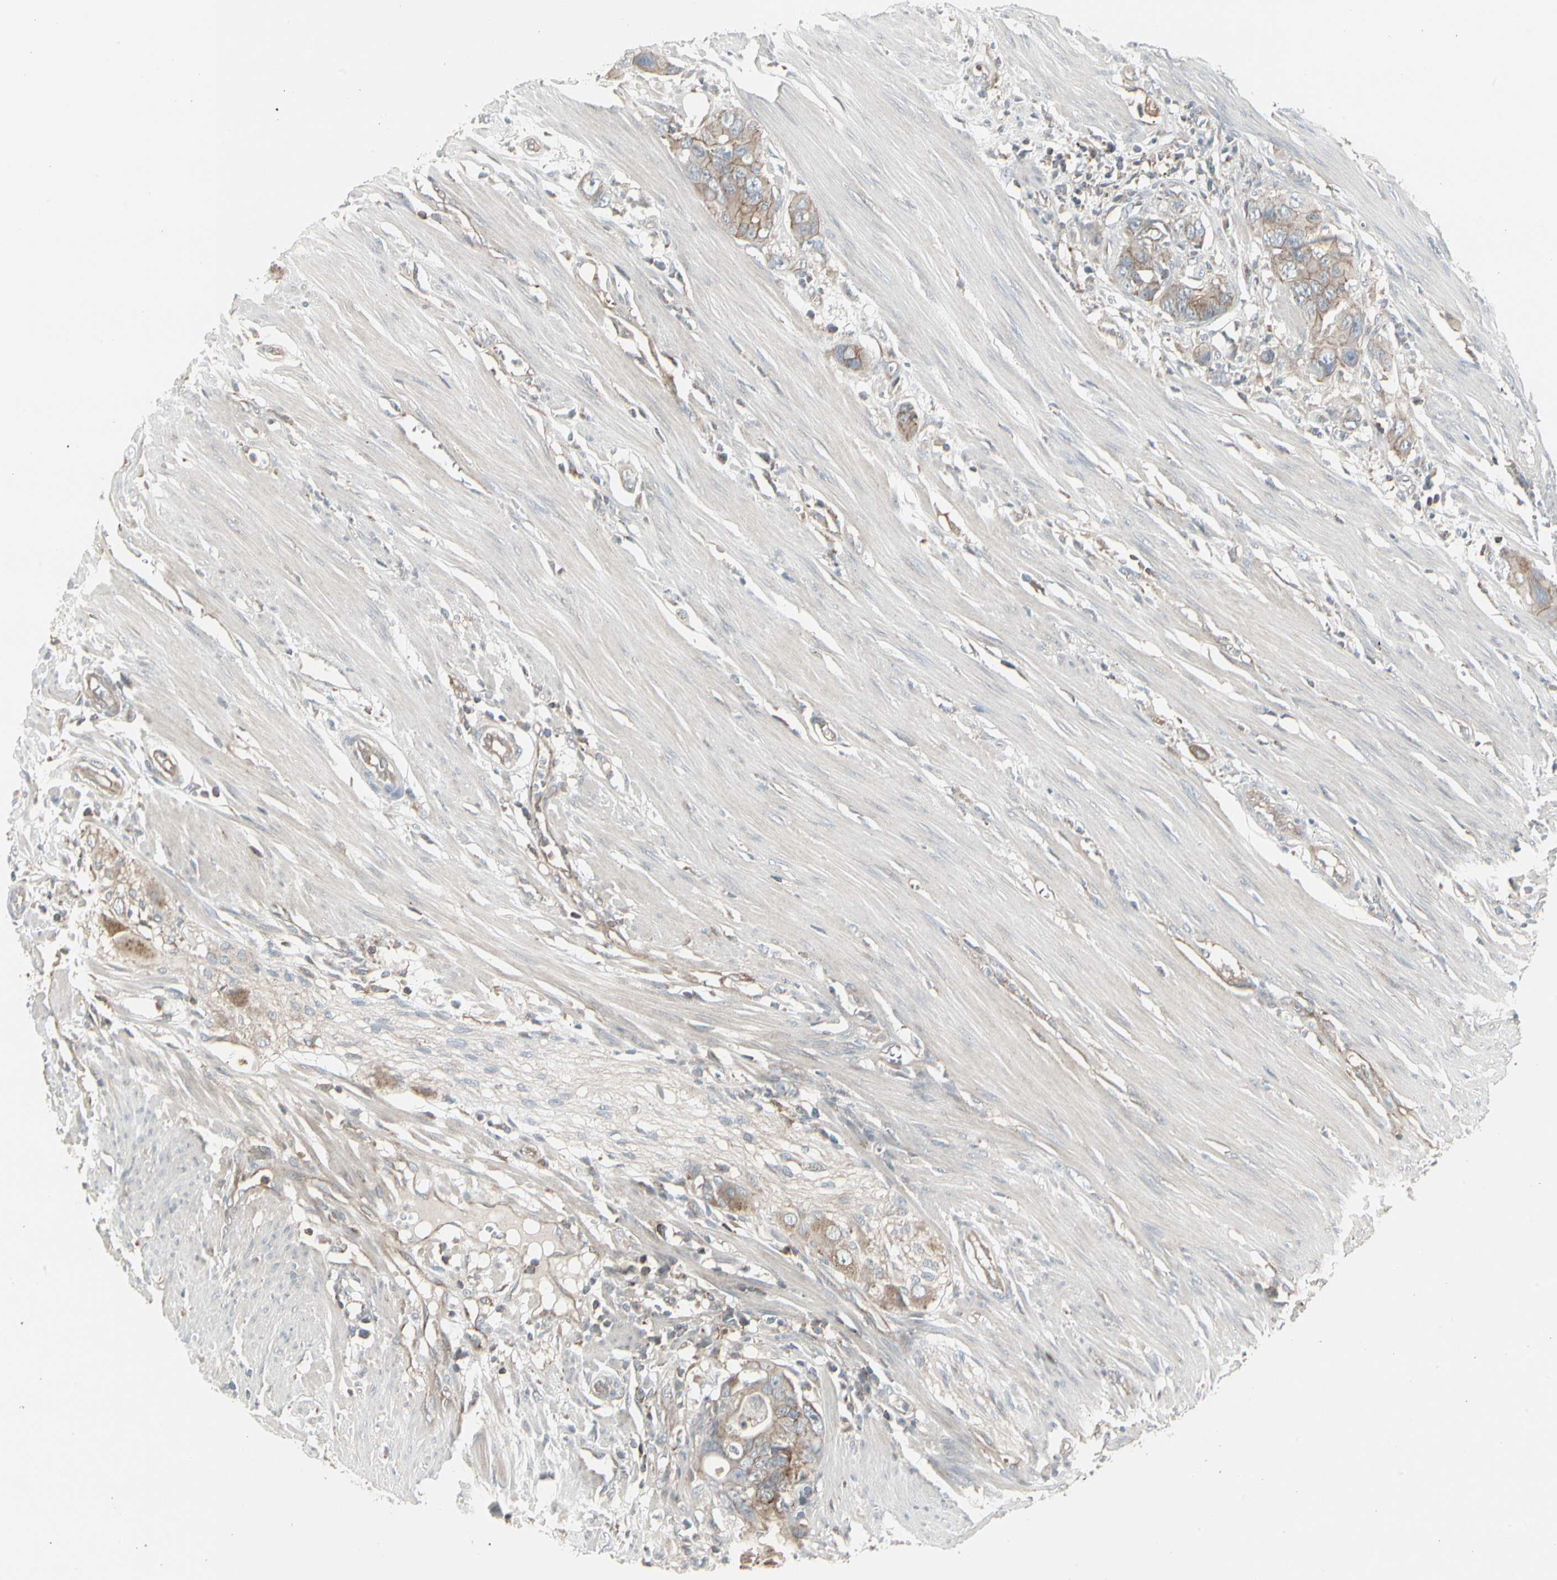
{"staining": {"intensity": "weak", "quantity": ">75%", "location": "cytoplasmic/membranous"}, "tissue": "colorectal cancer", "cell_type": "Tumor cells", "image_type": "cancer", "snomed": [{"axis": "morphology", "description": "Adenocarcinoma, NOS"}, {"axis": "topography", "description": "Colon"}], "caption": "About >75% of tumor cells in human colorectal adenocarcinoma reveal weak cytoplasmic/membranous protein positivity as visualized by brown immunohistochemical staining.", "gene": "EPS15", "patient": {"sex": "female", "age": 57}}